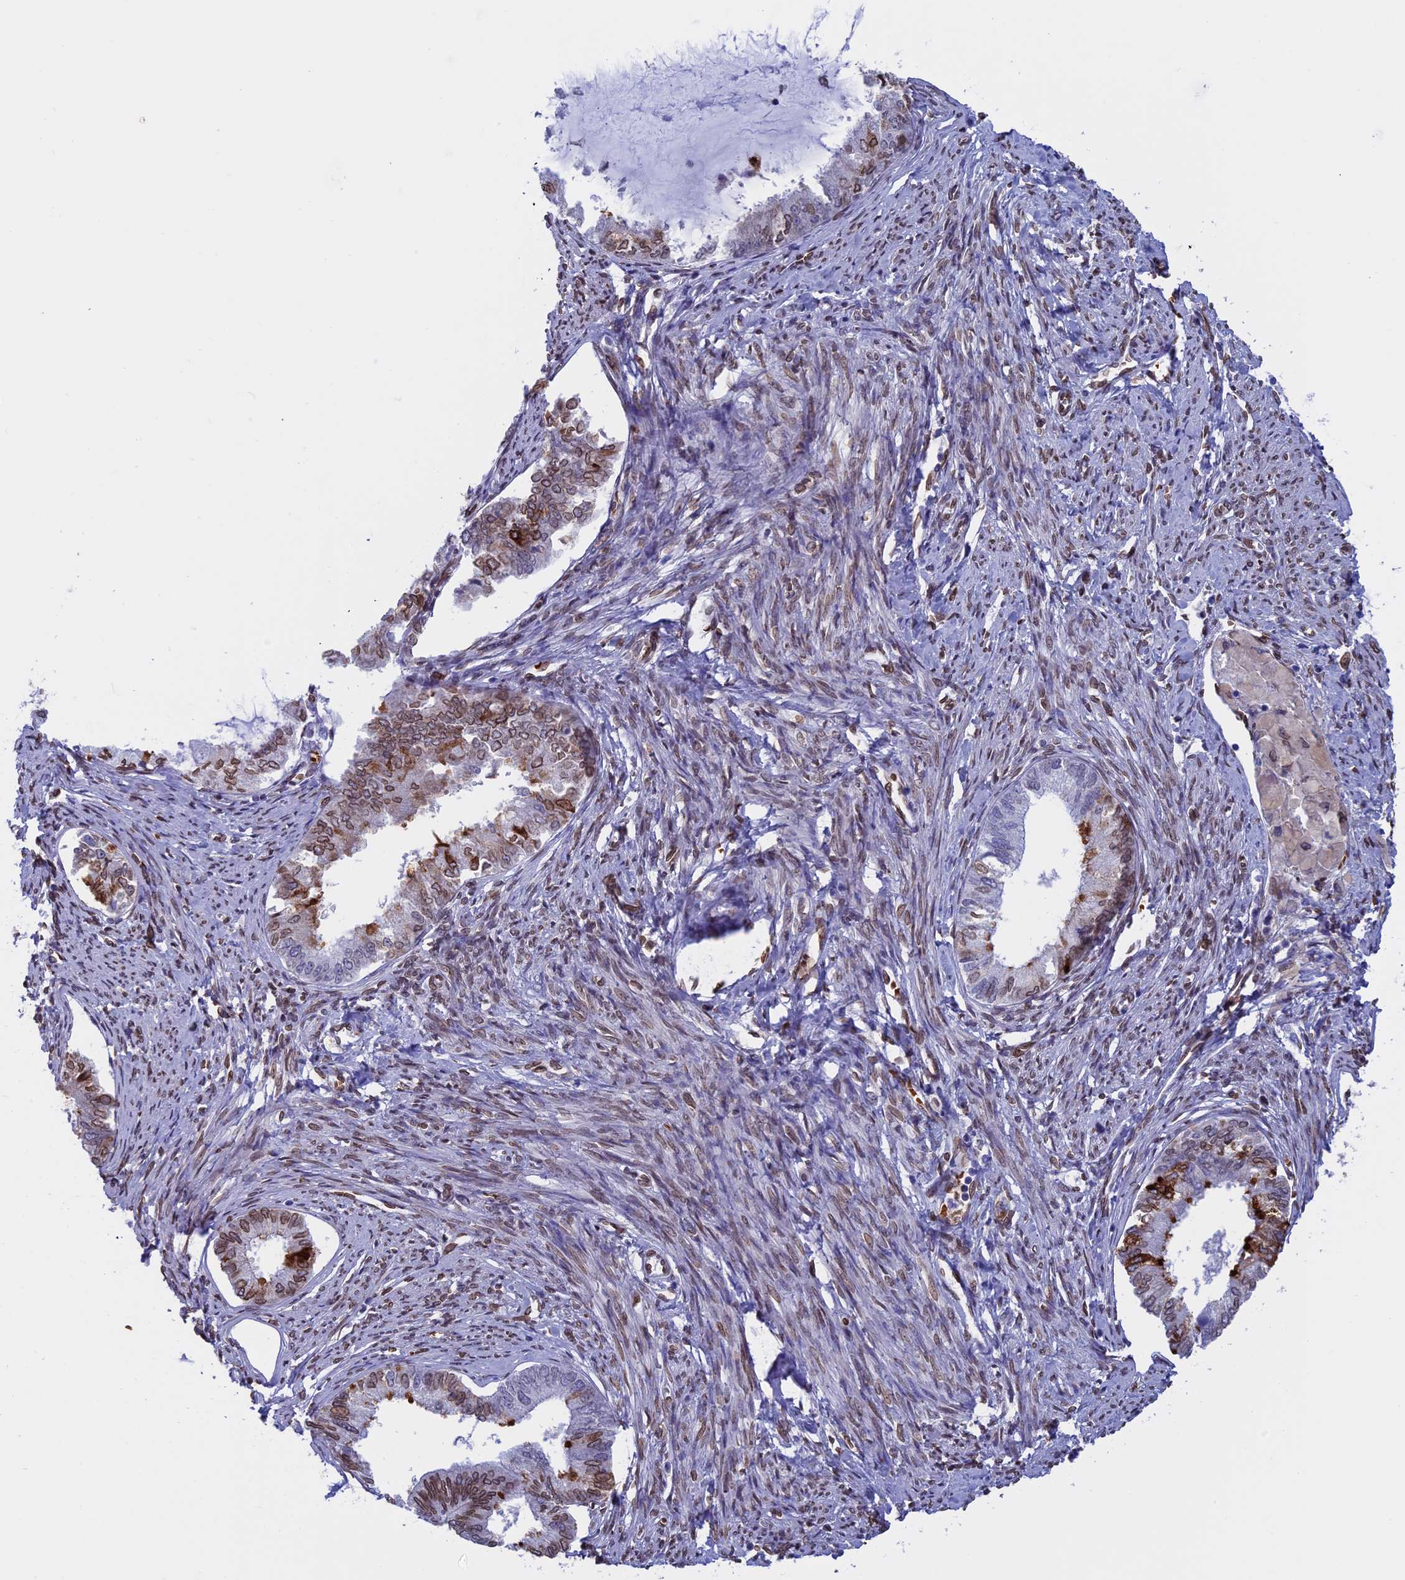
{"staining": {"intensity": "moderate", "quantity": "25%-75%", "location": "cytoplasmic/membranous,nuclear"}, "tissue": "endometrial cancer", "cell_type": "Tumor cells", "image_type": "cancer", "snomed": [{"axis": "morphology", "description": "Adenocarcinoma, NOS"}, {"axis": "topography", "description": "Endometrium"}], "caption": "Protein staining exhibits moderate cytoplasmic/membranous and nuclear staining in about 25%-75% of tumor cells in adenocarcinoma (endometrial). The protein is stained brown, and the nuclei are stained in blue (DAB IHC with brightfield microscopy, high magnification).", "gene": "TMPRSS7", "patient": {"sex": "female", "age": 86}}